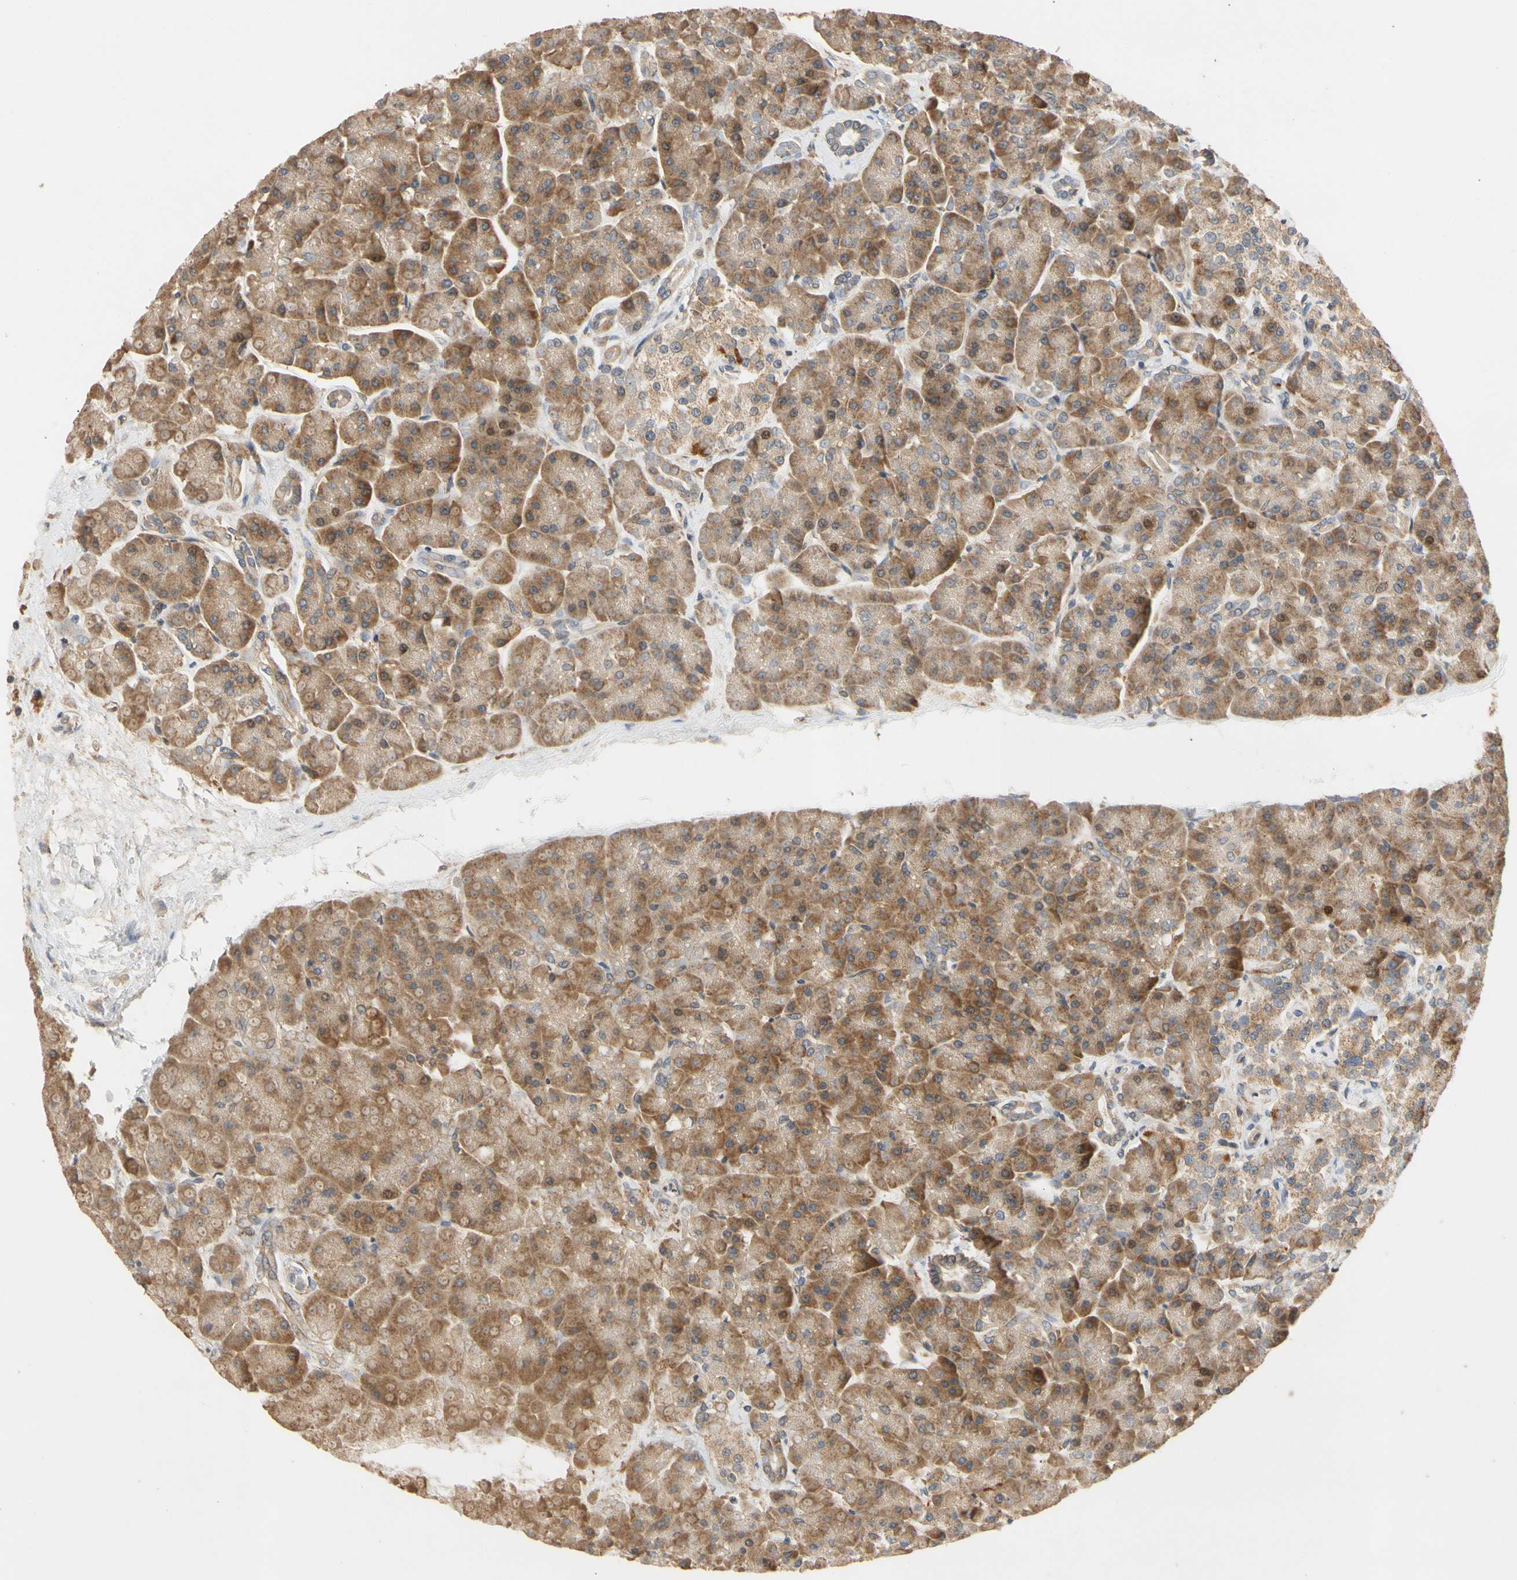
{"staining": {"intensity": "moderate", "quantity": ">75%", "location": "cytoplasmic/membranous"}, "tissue": "pancreas", "cell_type": "Exocrine glandular cells", "image_type": "normal", "snomed": [{"axis": "morphology", "description": "Normal tissue, NOS"}, {"axis": "topography", "description": "Pancreas"}], "caption": "High-power microscopy captured an immunohistochemistry (IHC) micrograph of benign pancreas, revealing moderate cytoplasmic/membranous expression in approximately >75% of exocrine glandular cells.", "gene": "ANKHD1", "patient": {"sex": "female", "age": 70}}